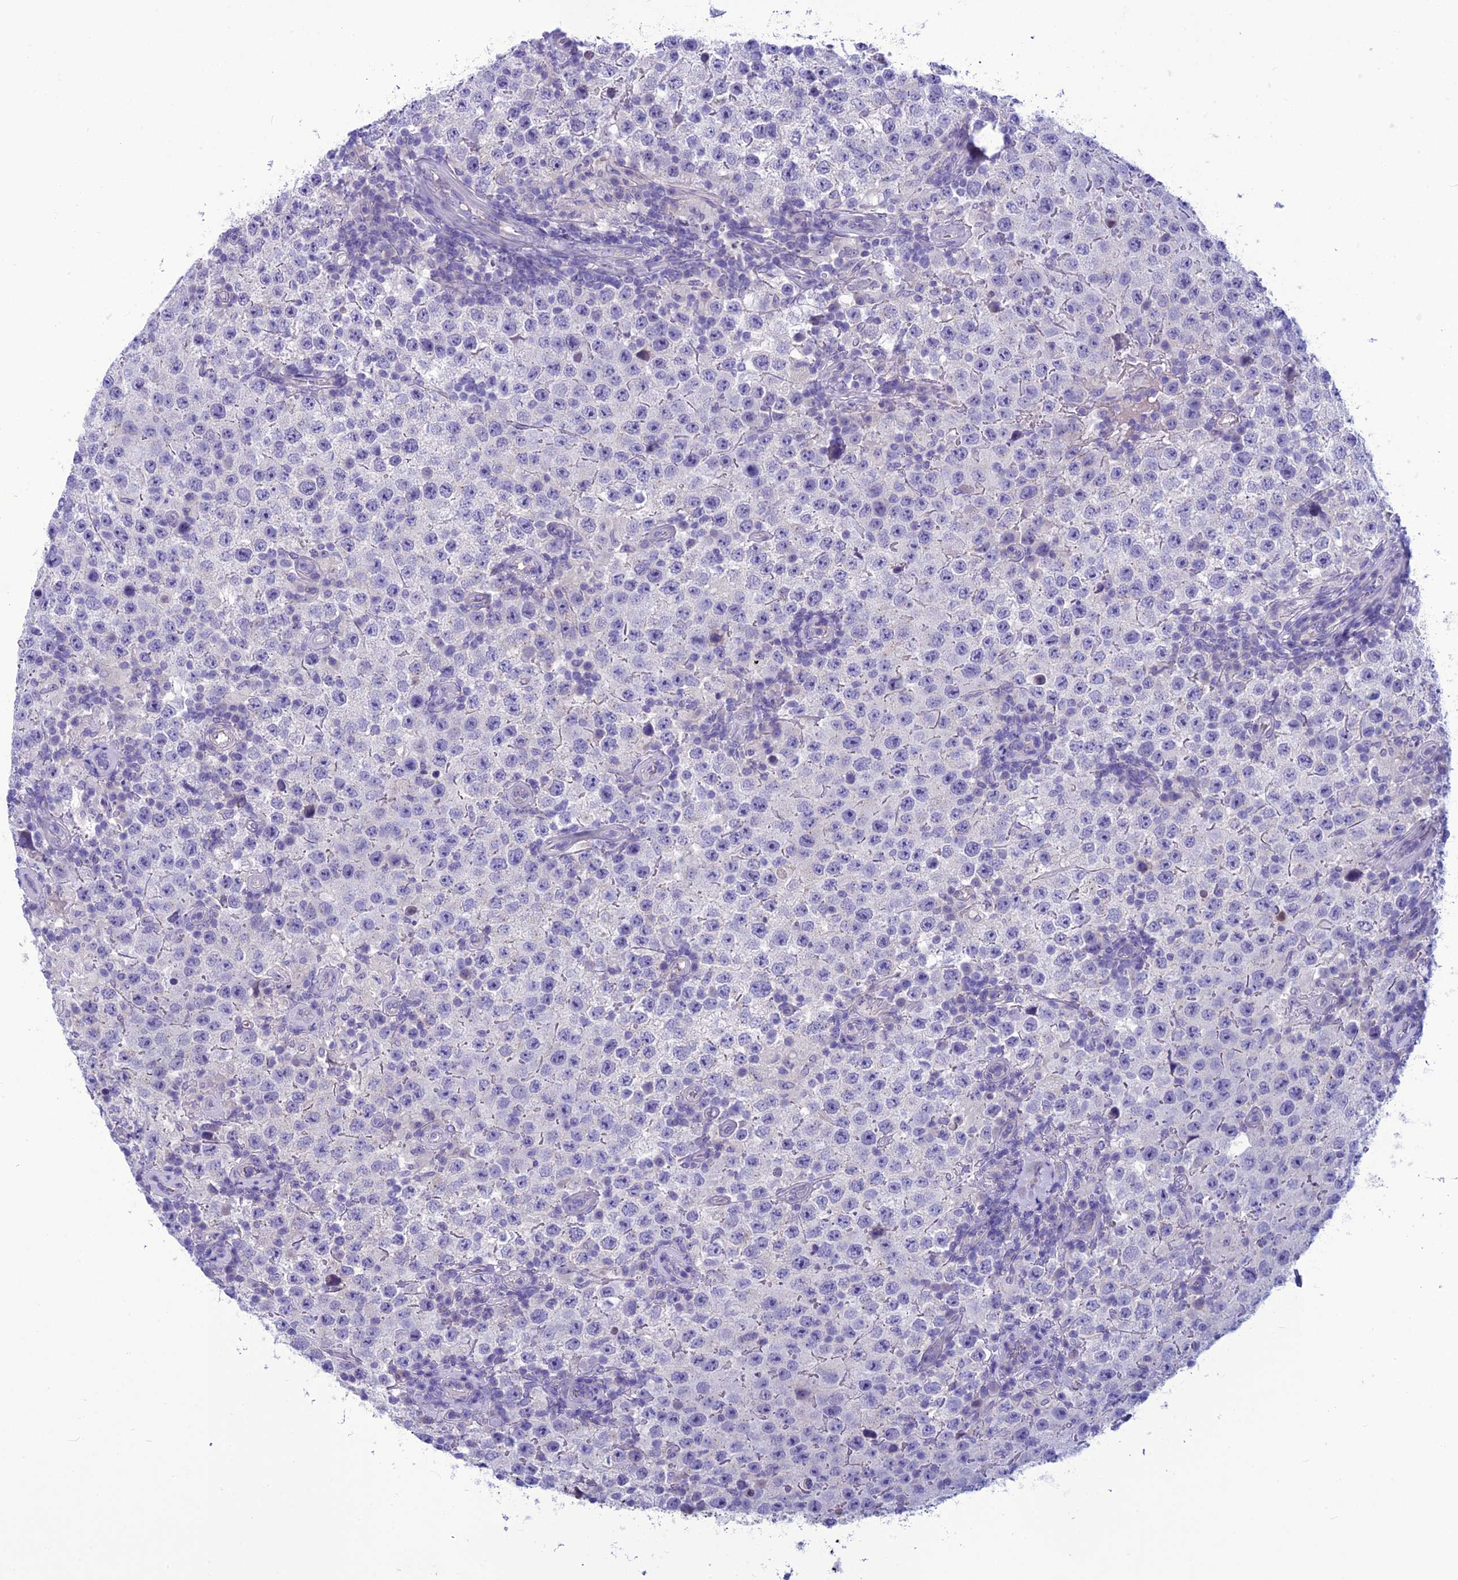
{"staining": {"intensity": "negative", "quantity": "none", "location": "none"}, "tissue": "testis cancer", "cell_type": "Tumor cells", "image_type": "cancer", "snomed": [{"axis": "morphology", "description": "Normal tissue, NOS"}, {"axis": "morphology", "description": "Urothelial carcinoma, High grade"}, {"axis": "morphology", "description": "Seminoma, NOS"}, {"axis": "morphology", "description": "Carcinoma, Embryonal, NOS"}, {"axis": "topography", "description": "Urinary bladder"}, {"axis": "topography", "description": "Testis"}], "caption": "Immunohistochemical staining of human testis cancer (urothelial carcinoma (high-grade)) demonstrates no significant expression in tumor cells.", "gene": "BBS2", "patient": {"sex": "male", "age": 41}}